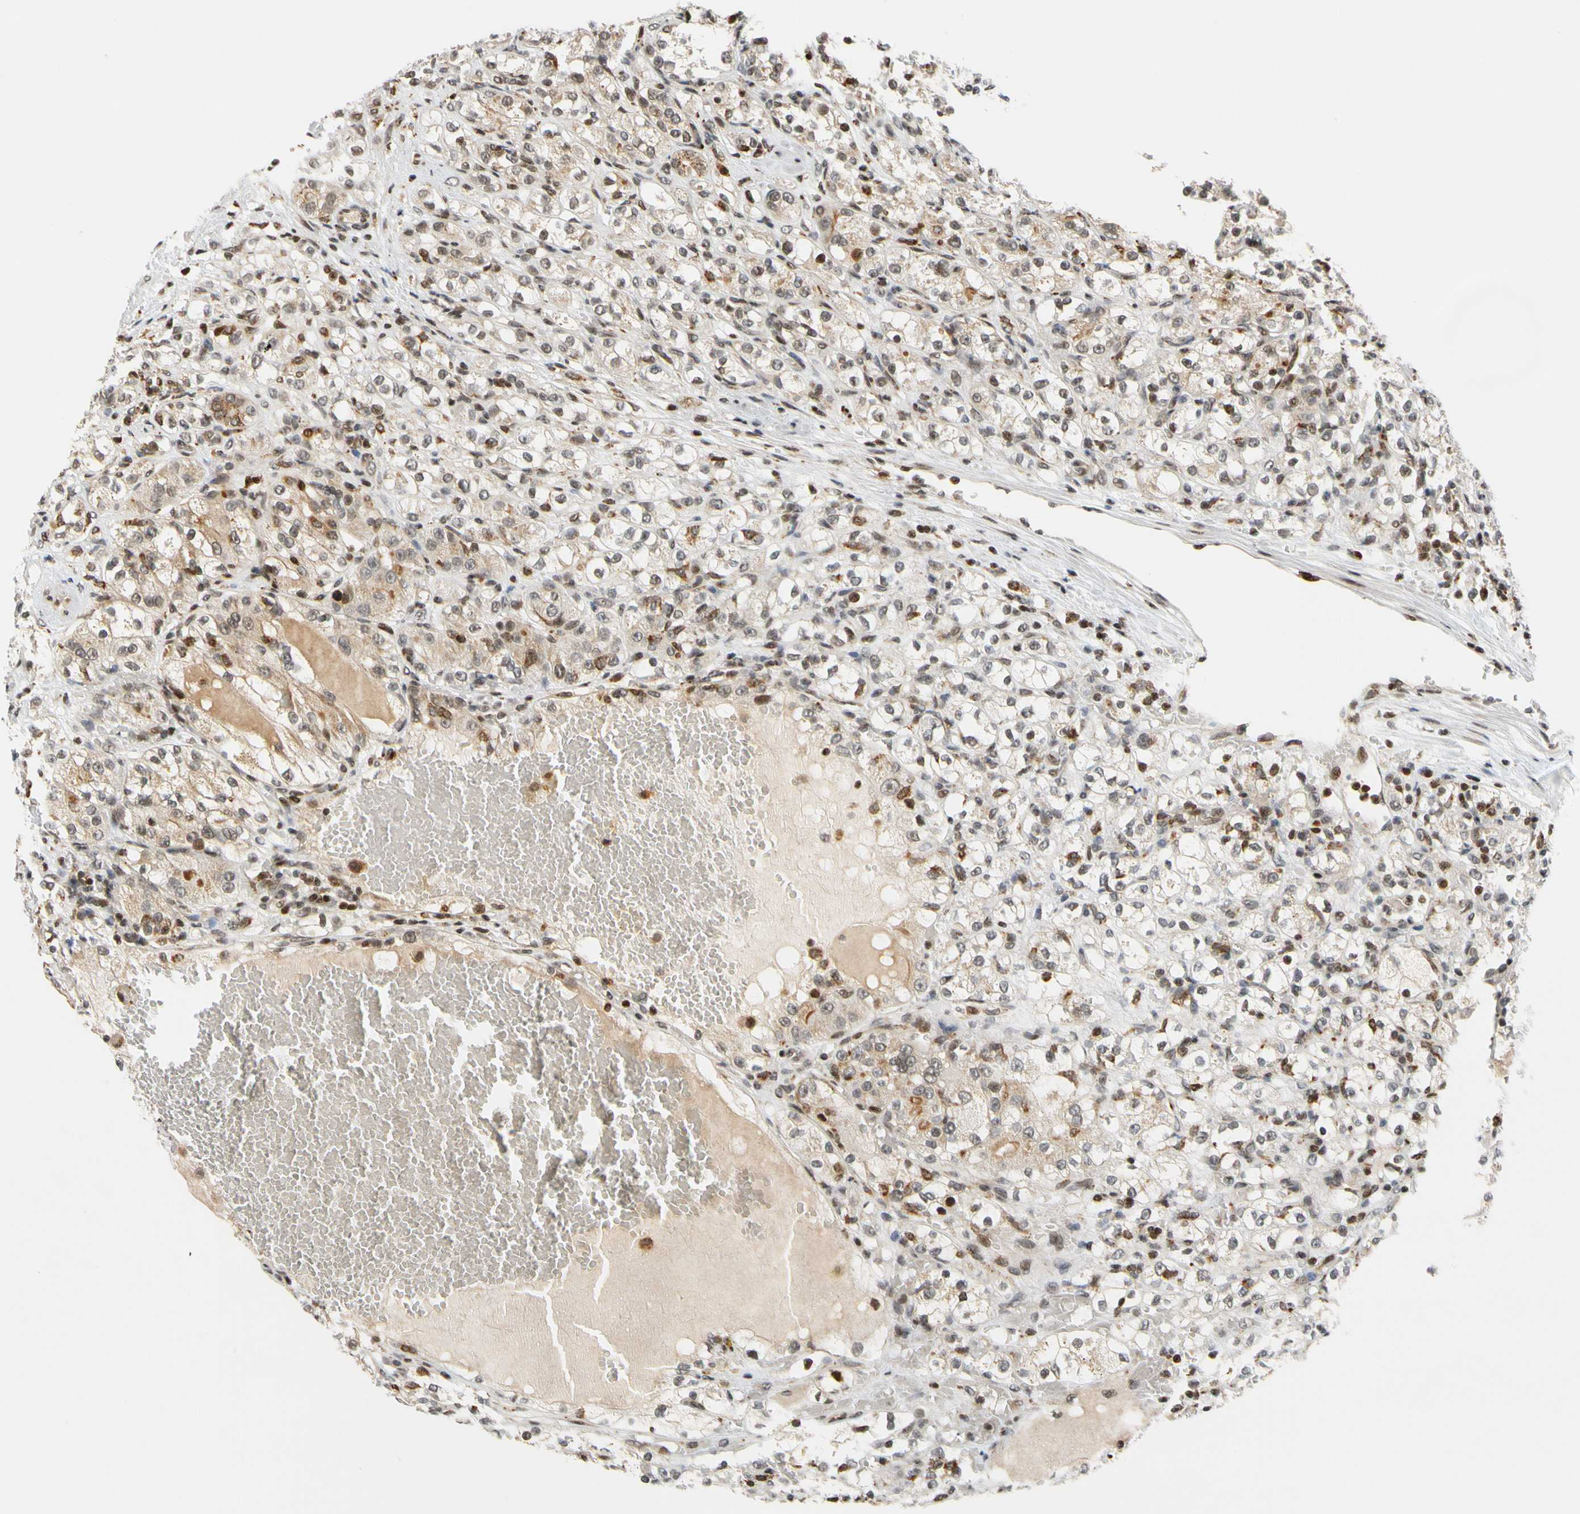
{"staining": {"intensity": "moderate", "quantity": "25%-75%", "location": "cytoplasmic/membranous,nuclear"}, "tissue": "renal cancer", "cell_type": "Tumor cells", "image_type": "cancer", "snomed": [{"axis": "morphology", "description": "Normal tissue, NOS"}, {"axis": "morphology", "description": "Adenocarcinoma, NOS"}, {"axis": "topography", "description": "Kidney"}], "caption": "Brown immunohistochemical staining in adenocarcinoma (renal) exhibits moderate cytoplasmic/membranous and nuclear positivity in approximately 25%-75% of tumor cells.", "gene": "CDK7", "patient": {"sex": "male", "age": 61}}